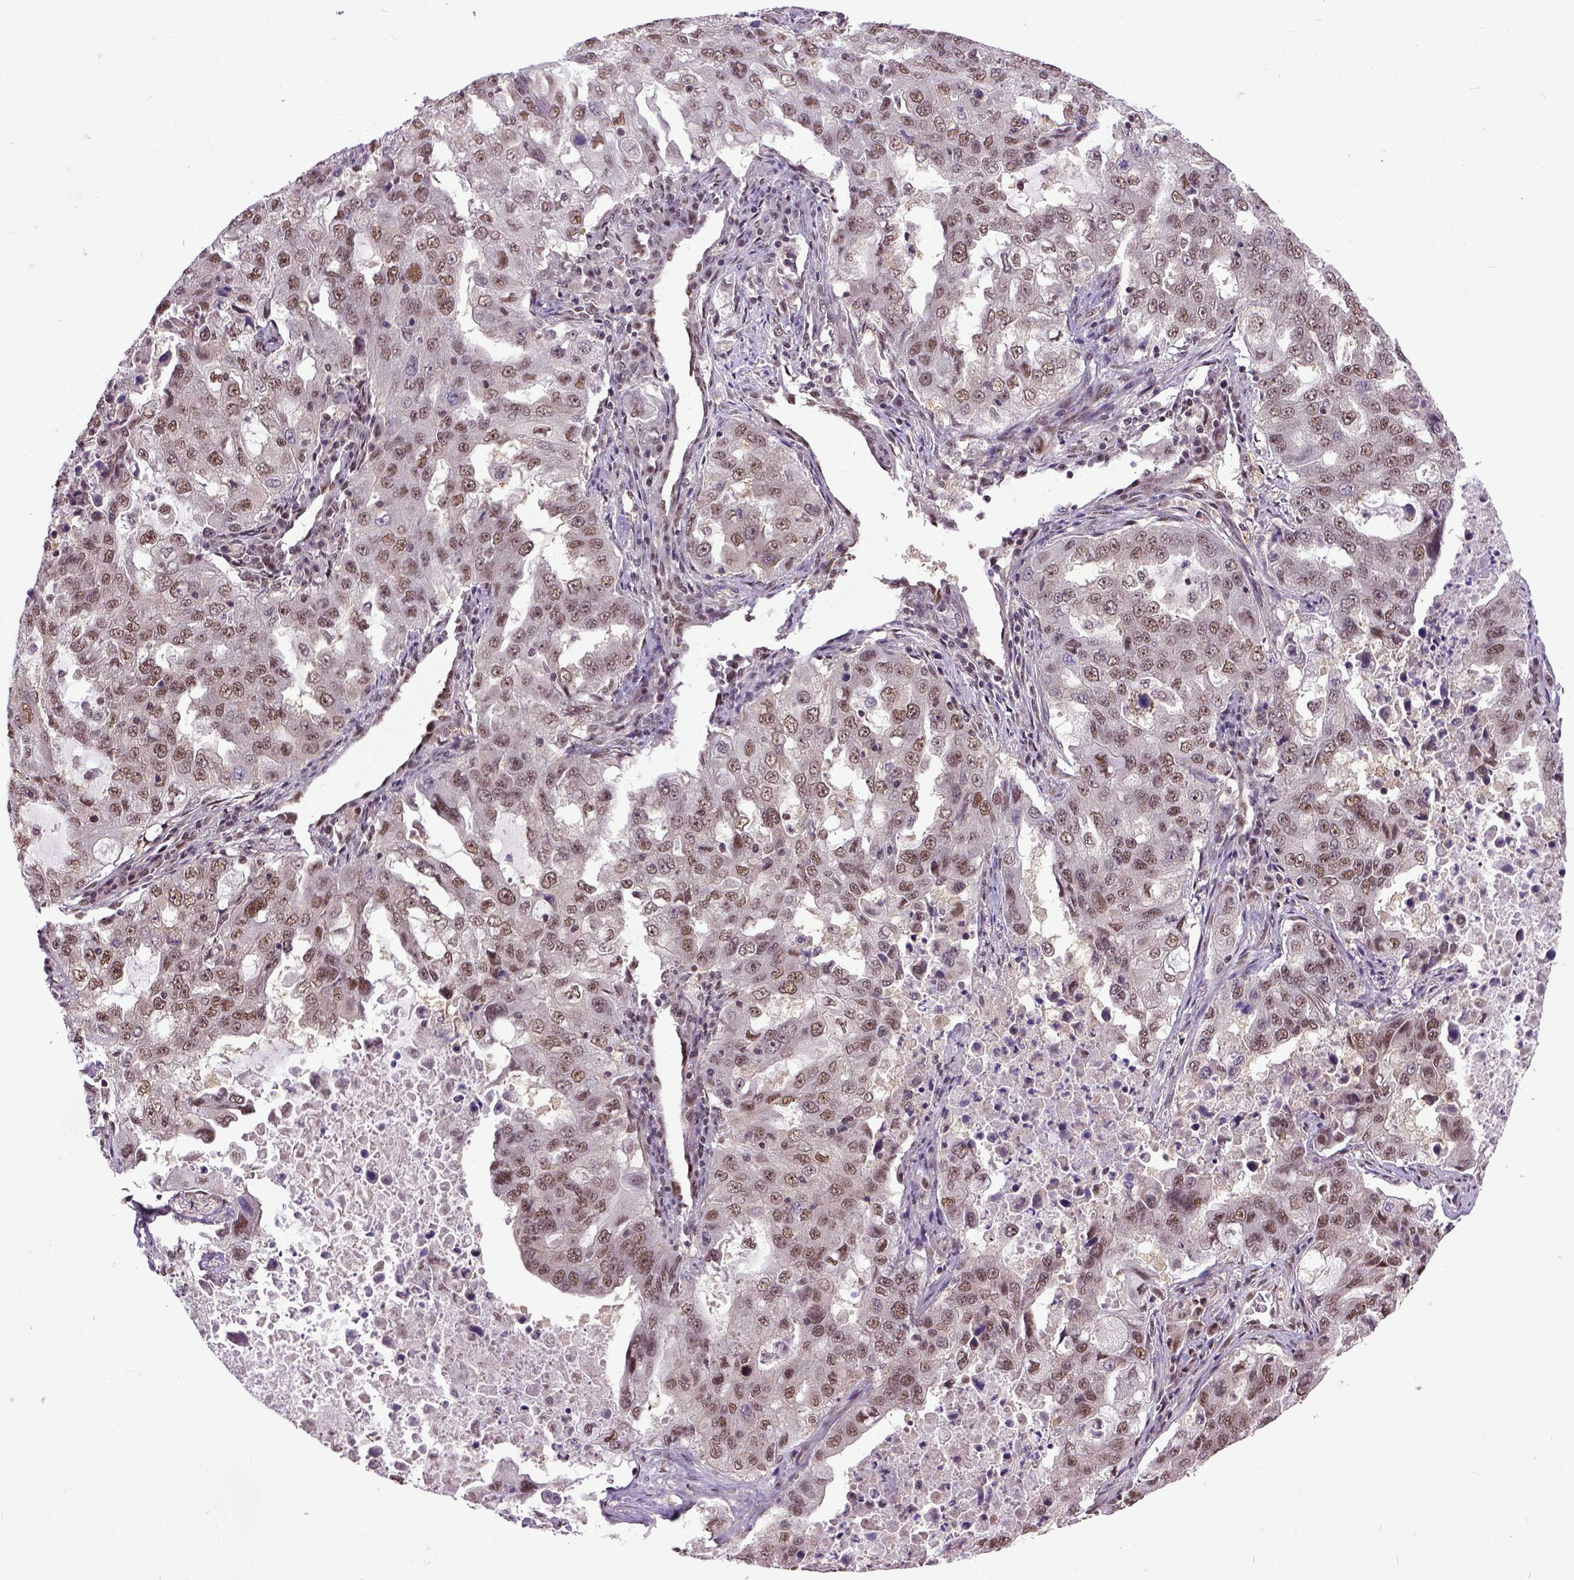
{"staining": {"intensity": "moderate", "quantity": ">75%", "location": "nuclear"}, "tissue": "lung cancer", "cell_type": "Tumor cells", "image_type": "cancer", "snomed": [{"axis": "morphology", "description": "Adenocarcinoma, NOS"}, {"axis": "topography", "description": "Lung"}], "caption": "The photomicrograph demonstrates immunohistochemical staining of adenocarcinoma (lung). There is moderate nuclear staining is present in about >75% of tumor cells.", "gene": "UBA3", "patient": {"sex": "female", "age": 61}}